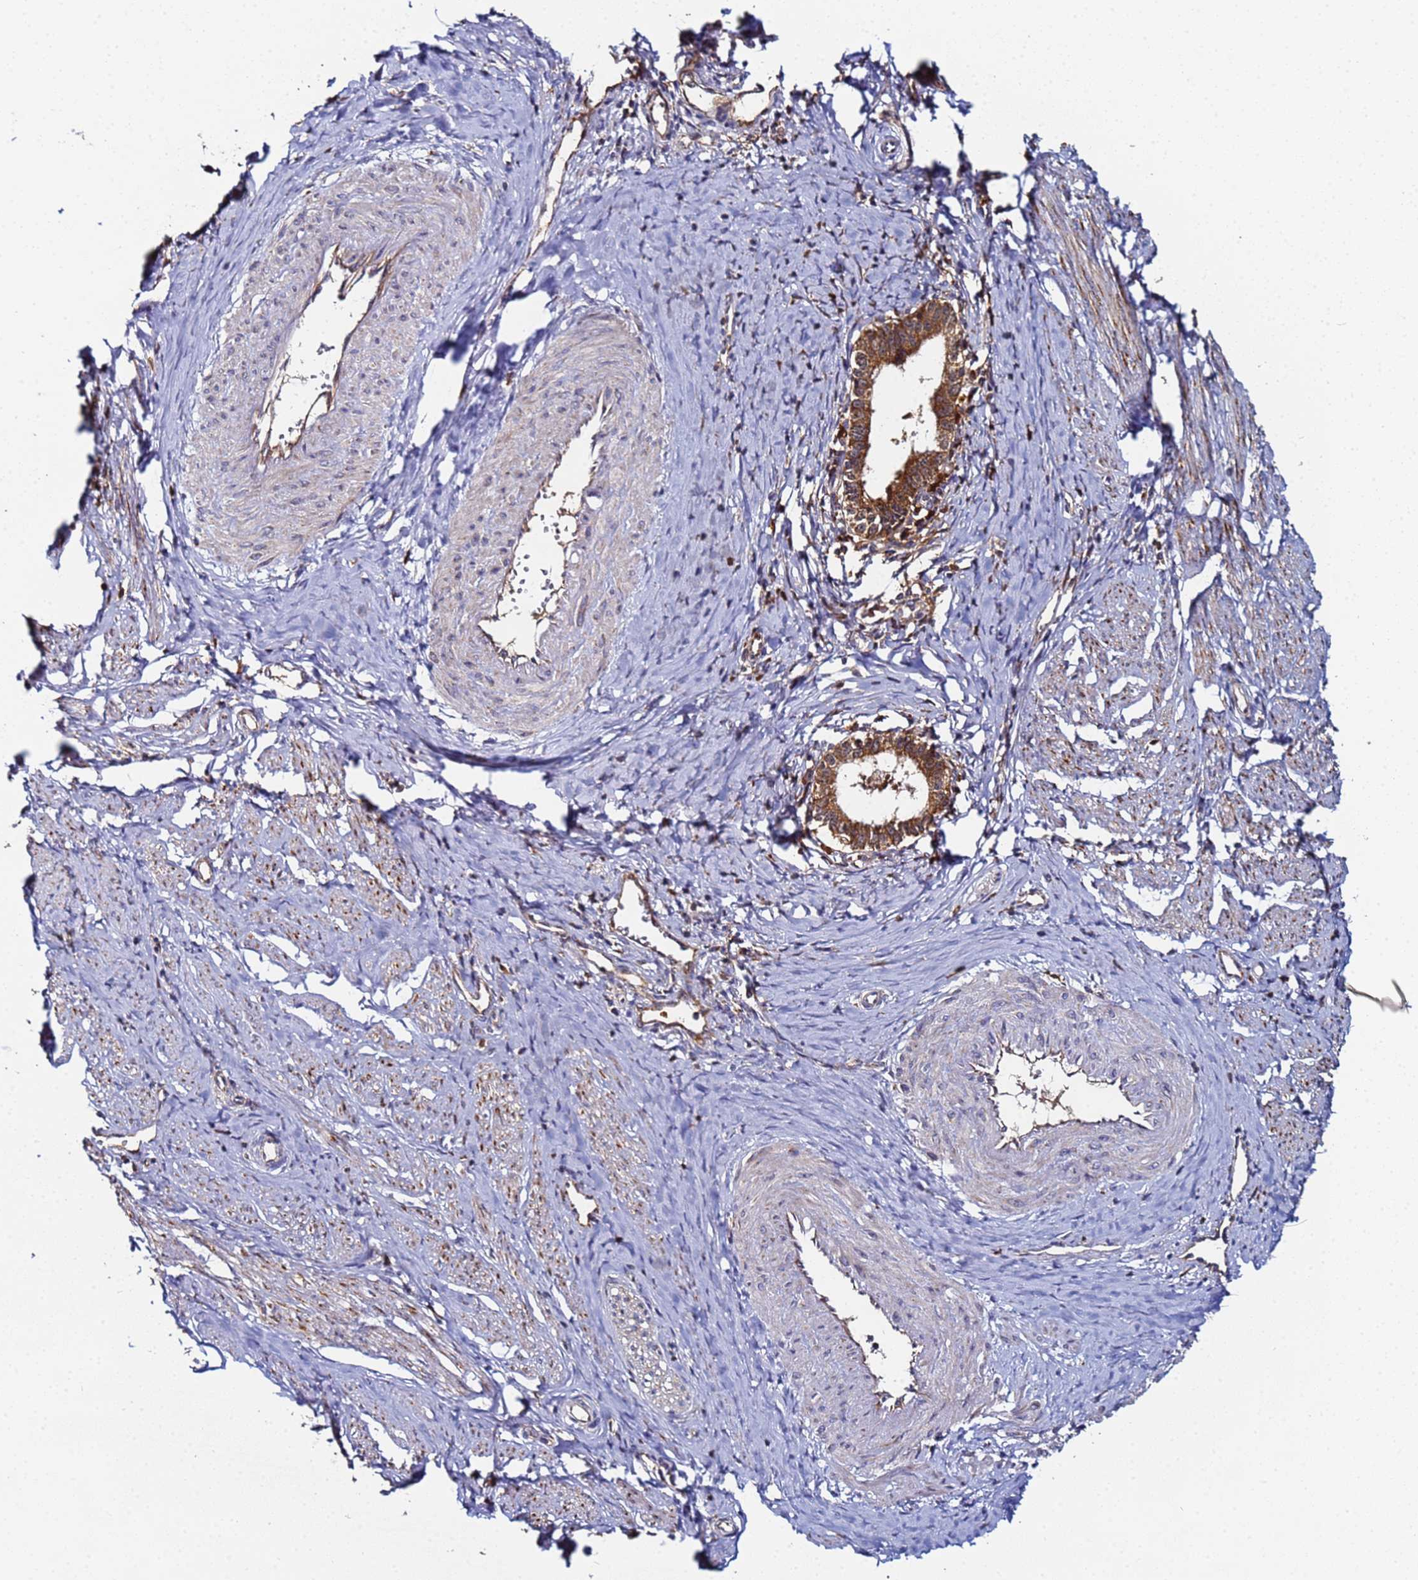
{"staining": {"intensity": "strong", "quantity": ">75%", "location": "cytoplasmic/membranous"}, "tissue": "cervical cancer", "cell_type": "Tumor cells", "image_type": "cancer", "snomed": [{"axis": "morphology", "description": "Adenocarcinoma, NOS"}, {"axis": "topography", "description": "Cervix"}], "caption": "An immunohistochemistry micrograph of neoplastic tissue is shown. Protein staining in brown labels strong cytoplasmic/membranous positivity in cervical adenocarcinoma within tumor cells. (DAB (3,3'-diaminobenzidine) IHC with brightfield microscopy, high magnification).", "gene": "CCDC127", "patient": {"sex": "female", "age": 36}}